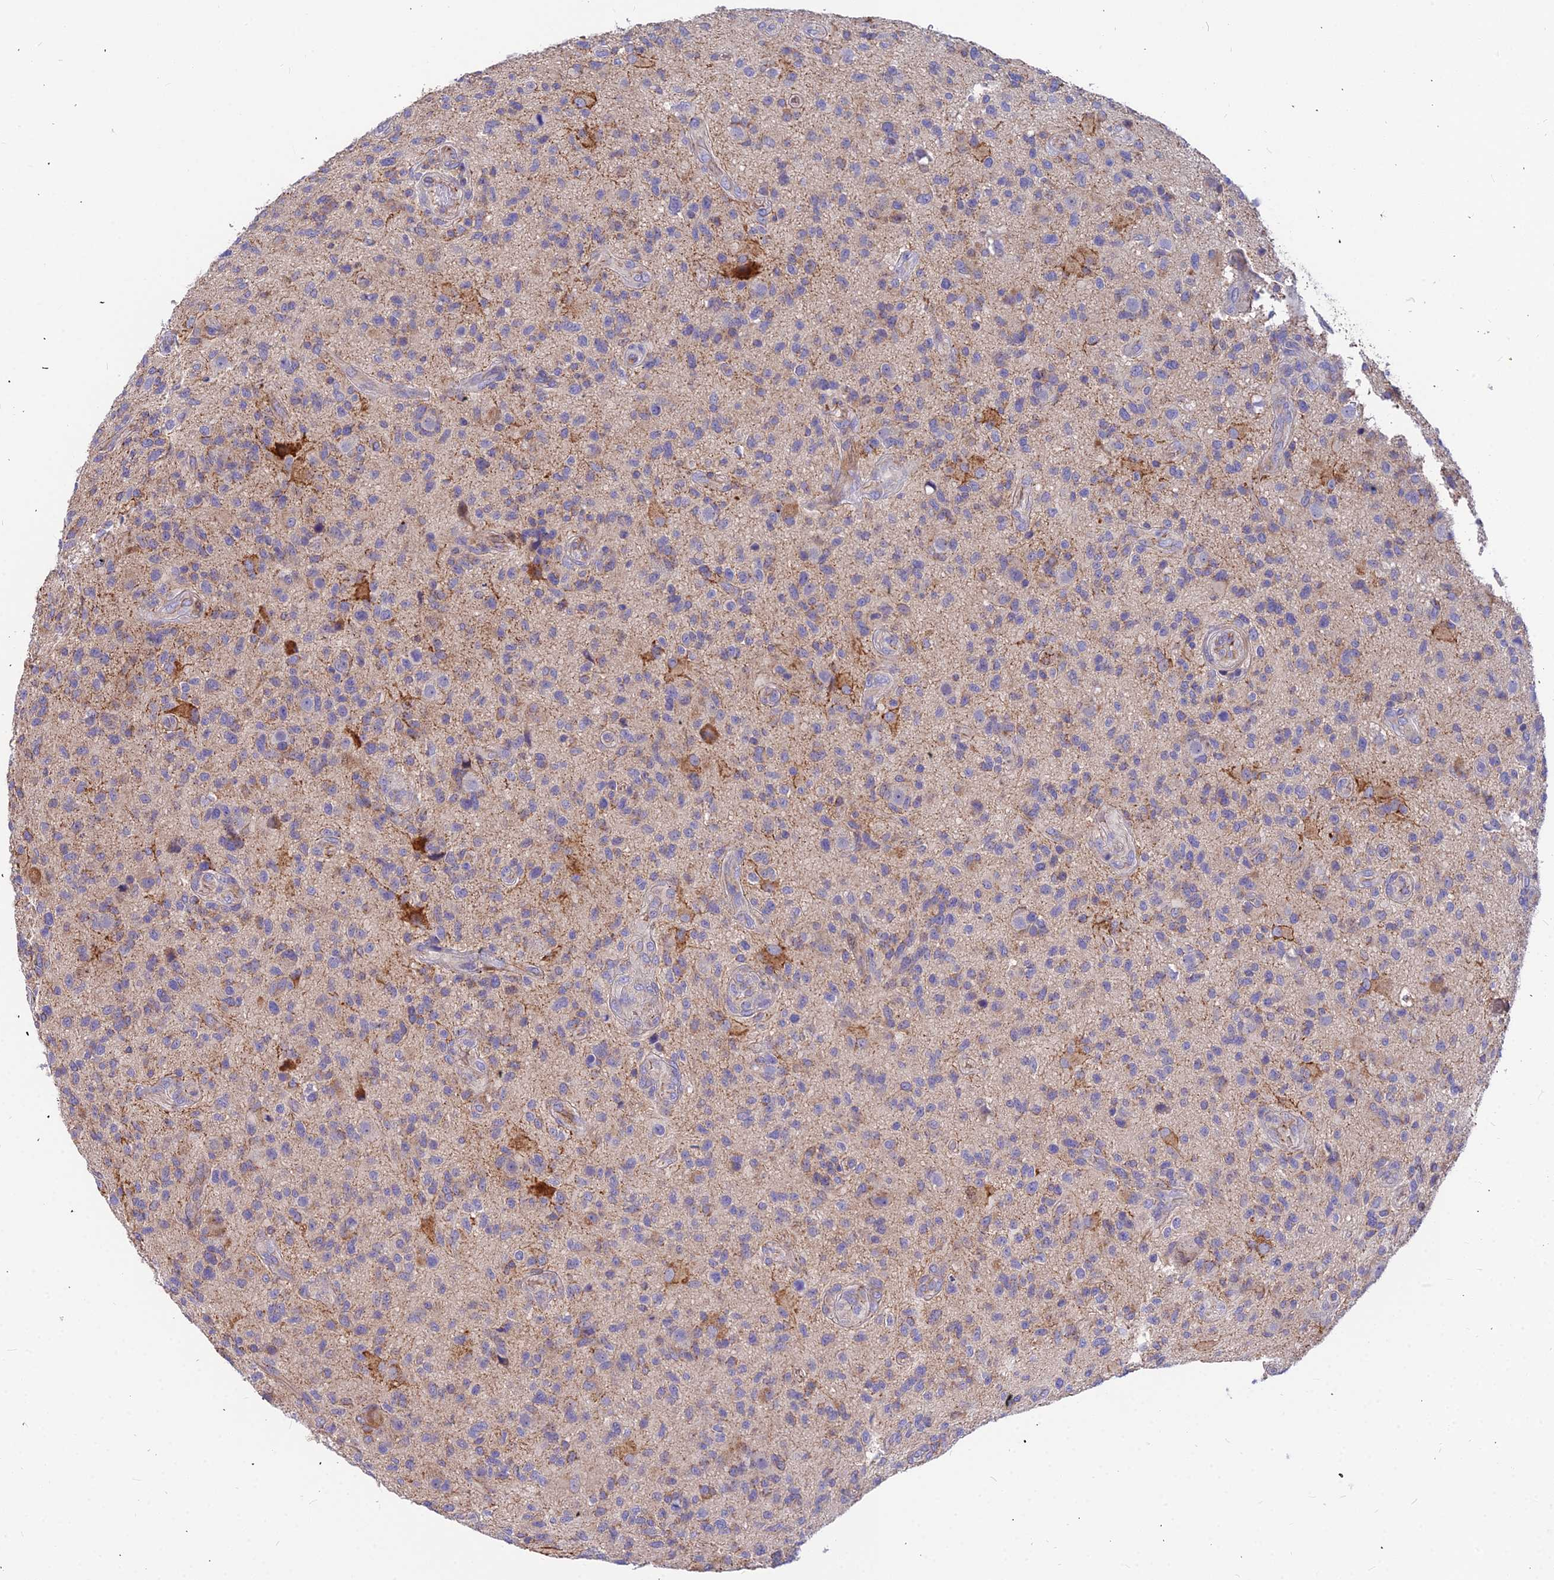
{"staining": {"intensity": "weak", "quantity": "25%-75%", "location": "cytoplasmic/membranous"}, "tissue": "glioma", "cell_type": "Tumor cells", "image_type": "cancer", "snomed": [{"axis": "morphology", "description": "Glioma, malignant, High grade"}, {"axis": "topography", "description": "Brain"}], "caption": "Glioma stained with a protein marker demonstrates weak staining in tumor cells.", "gene": "ASPHD1", "patient": {"sex": "male", "age": 47}}